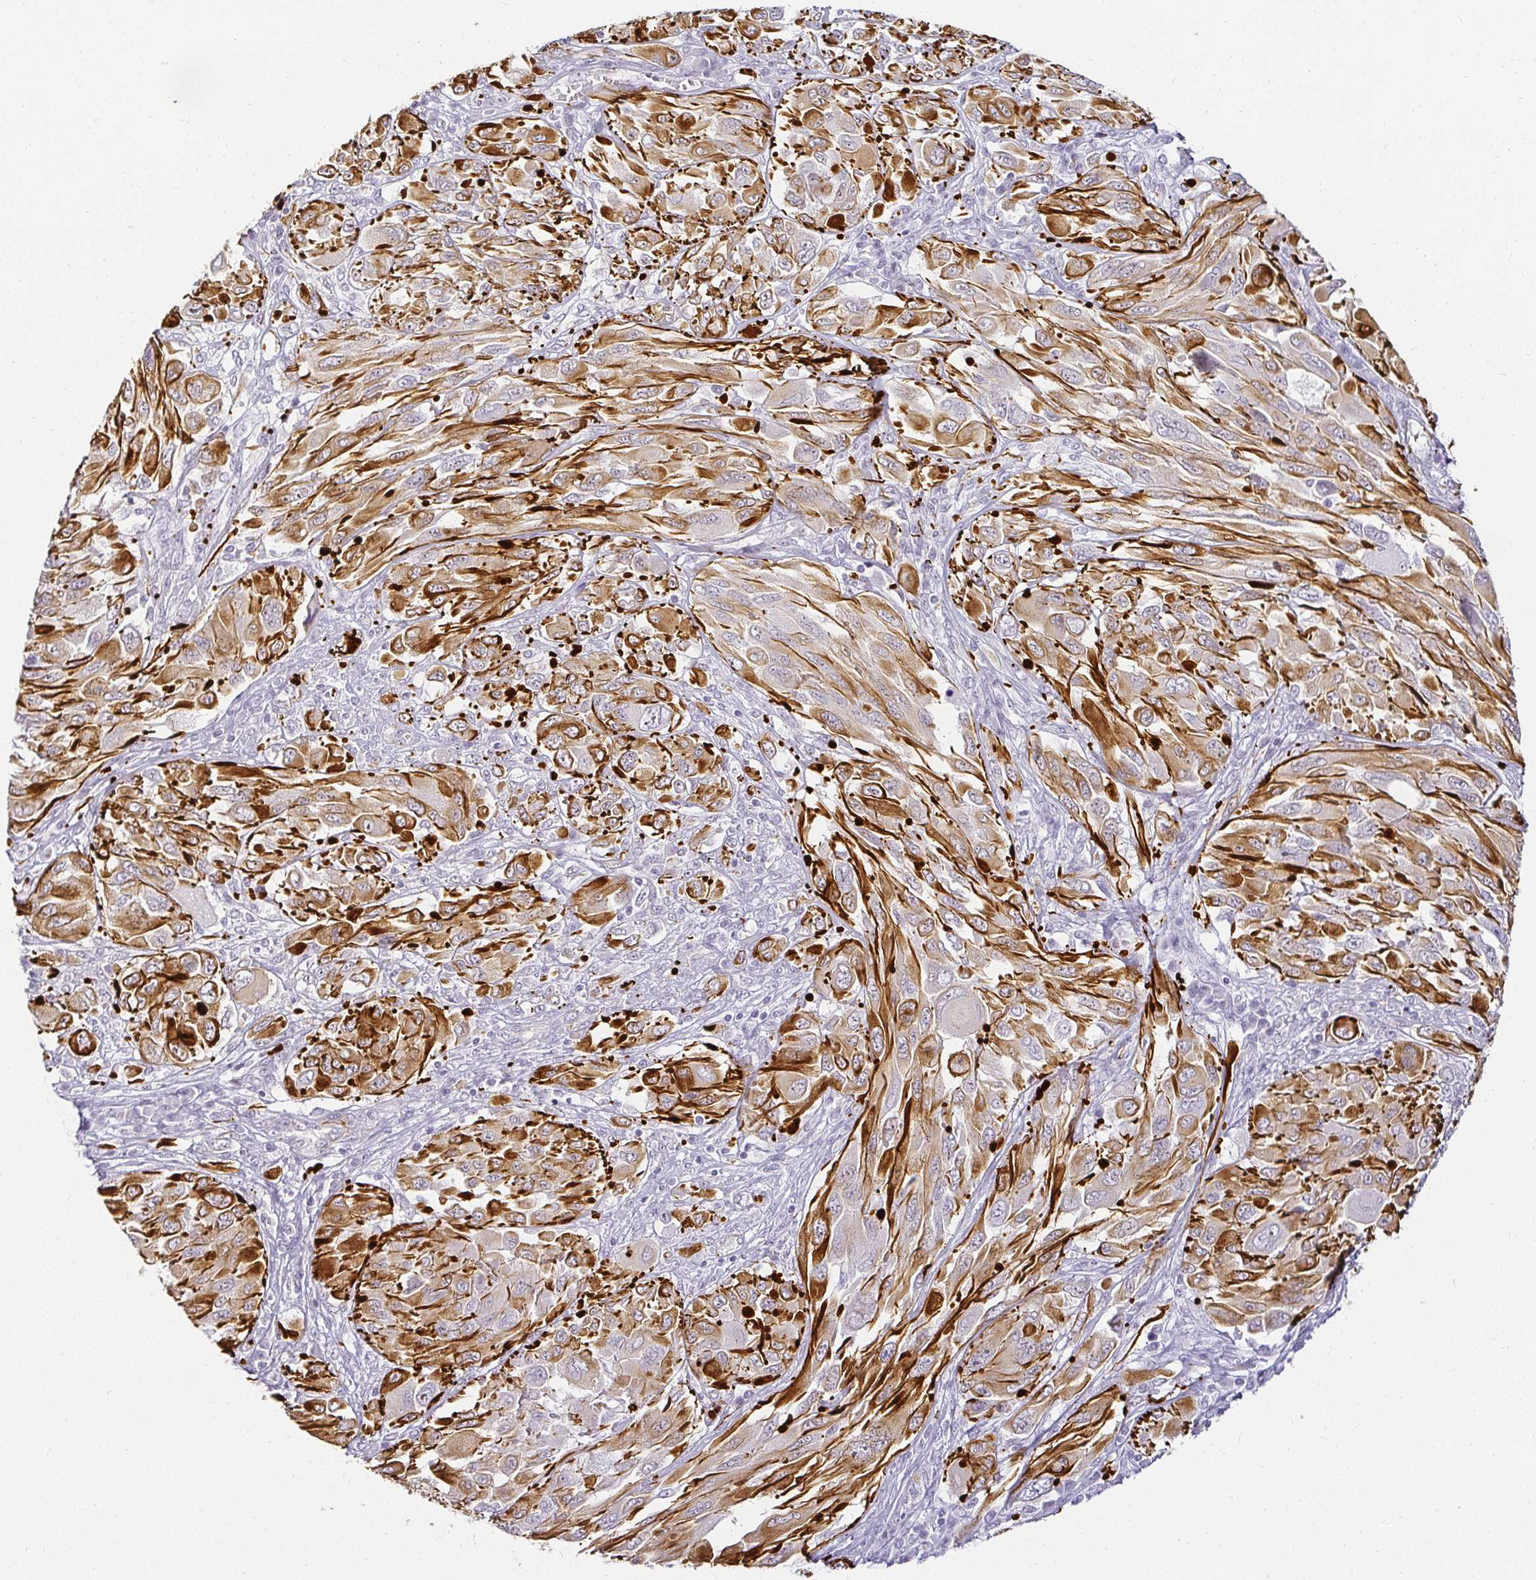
{"staining": {"intensity": "moderate", "quantity": ">75%", "location": "cytoplasmic/membranous"}, "tissue": "melanoma", "cell_type": "Tumor cells", "image_type": "cancer", "snomed": [{"axis": "morphology", "description": "Malignant melanoma, NOS"}, {"axis": "topography", "description": "Skin"}], "caption": "This image demonstrates immunohistochemistry staining of melanoma, with medium moderate cytoplasmic/membranous positivity in about >75% of tumor cells.", "gene": "ACAN", "patient": {"sex": "female", "age": 91}}